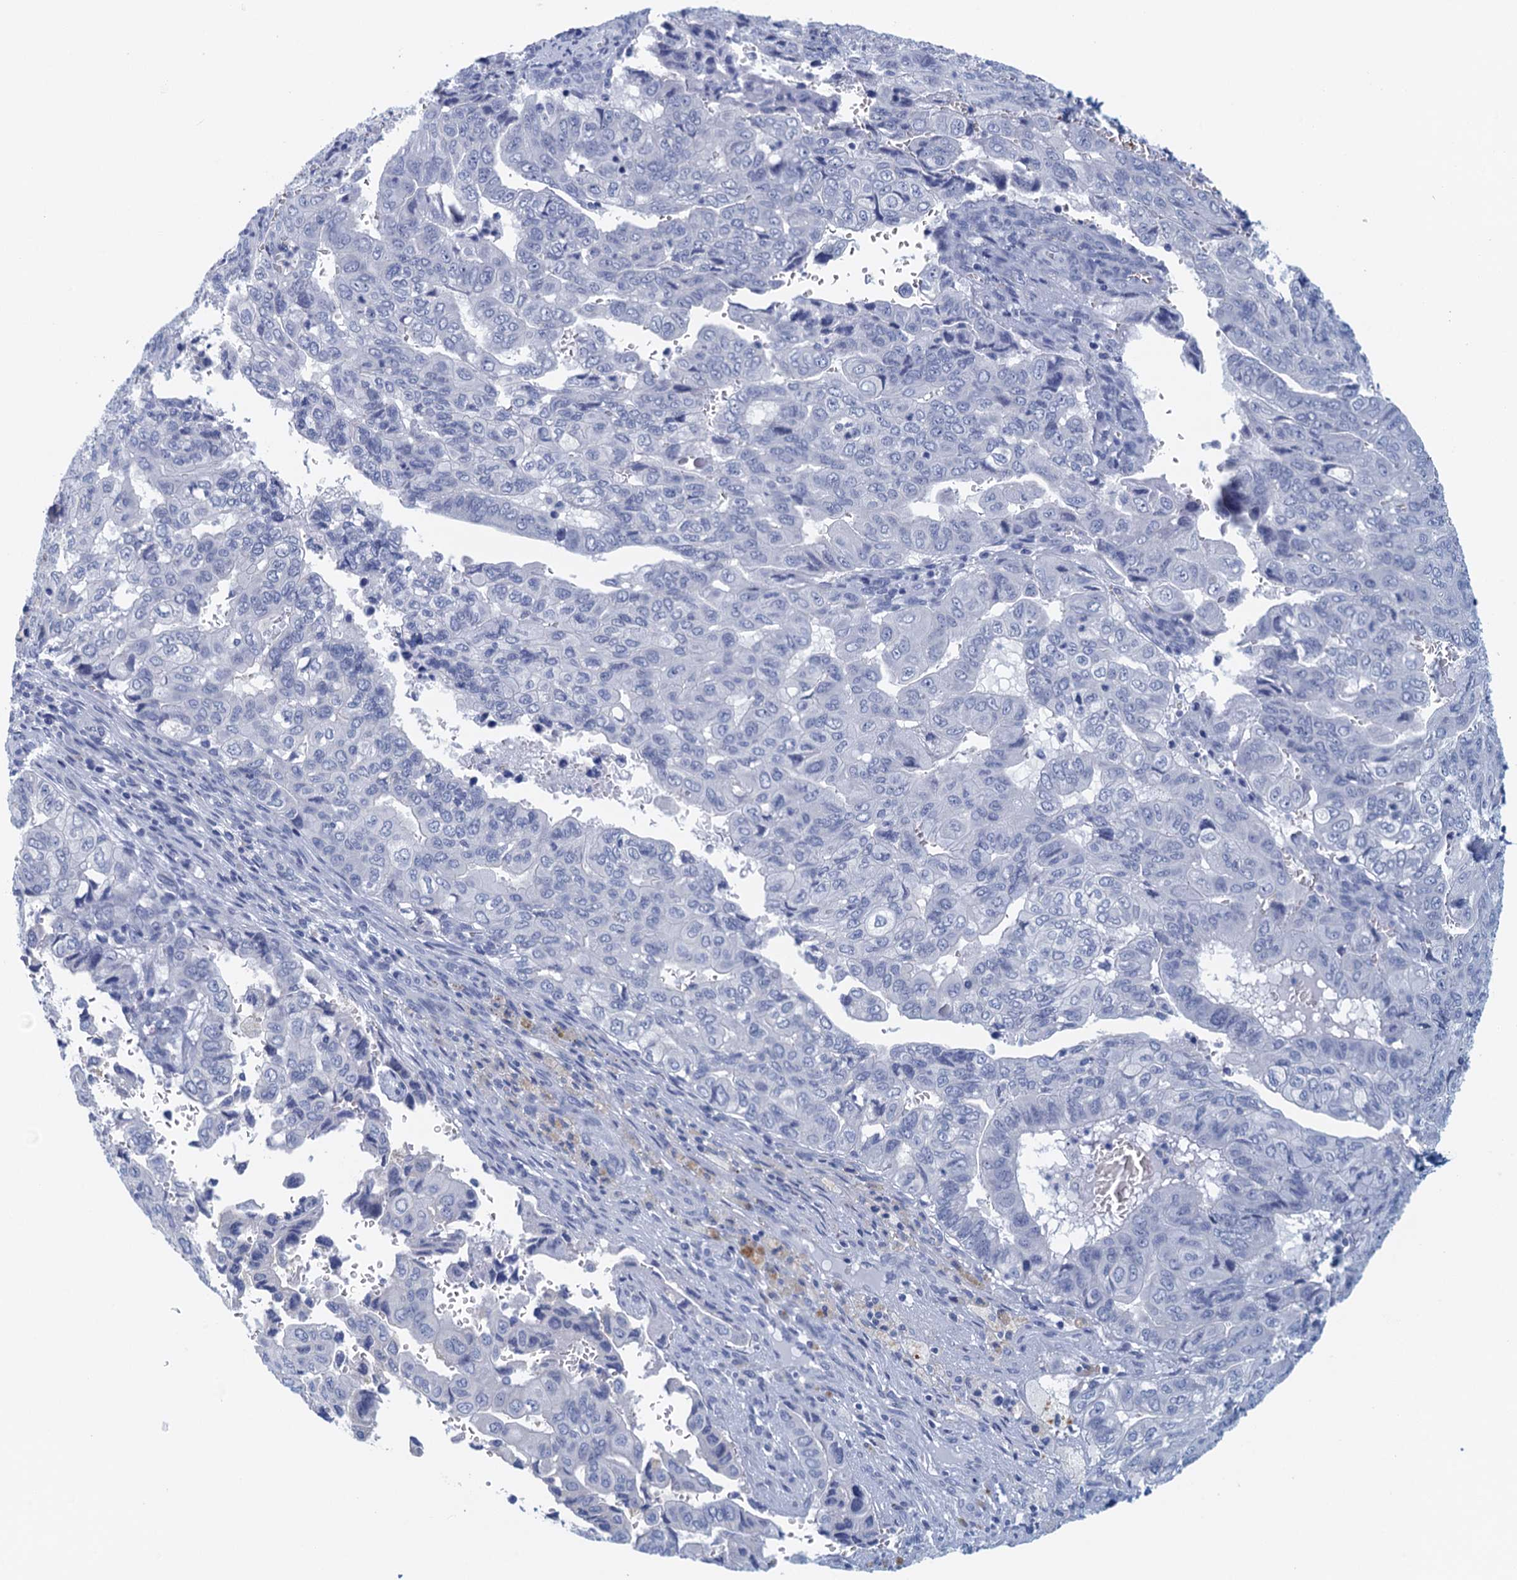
{"staining": {"intensity": "negative", "quantity": "none", "location": "none"}, "tissue": "pancreatic cancer", "cell_type": "Tumor cells", "image_type": "cancer", "snomed": [{"axis": "morphology", "description": "Adenocarcinoma, NOS"}, {"axis": "topography", "description": "Pancreas"}], "caption": "This is an IHC photomicrograph of adenocarcinoma (pancreatic). There is no staining in tumor cells.", "gene": "CYP51A1", "patient": {"sex": "male", "age": 51}}